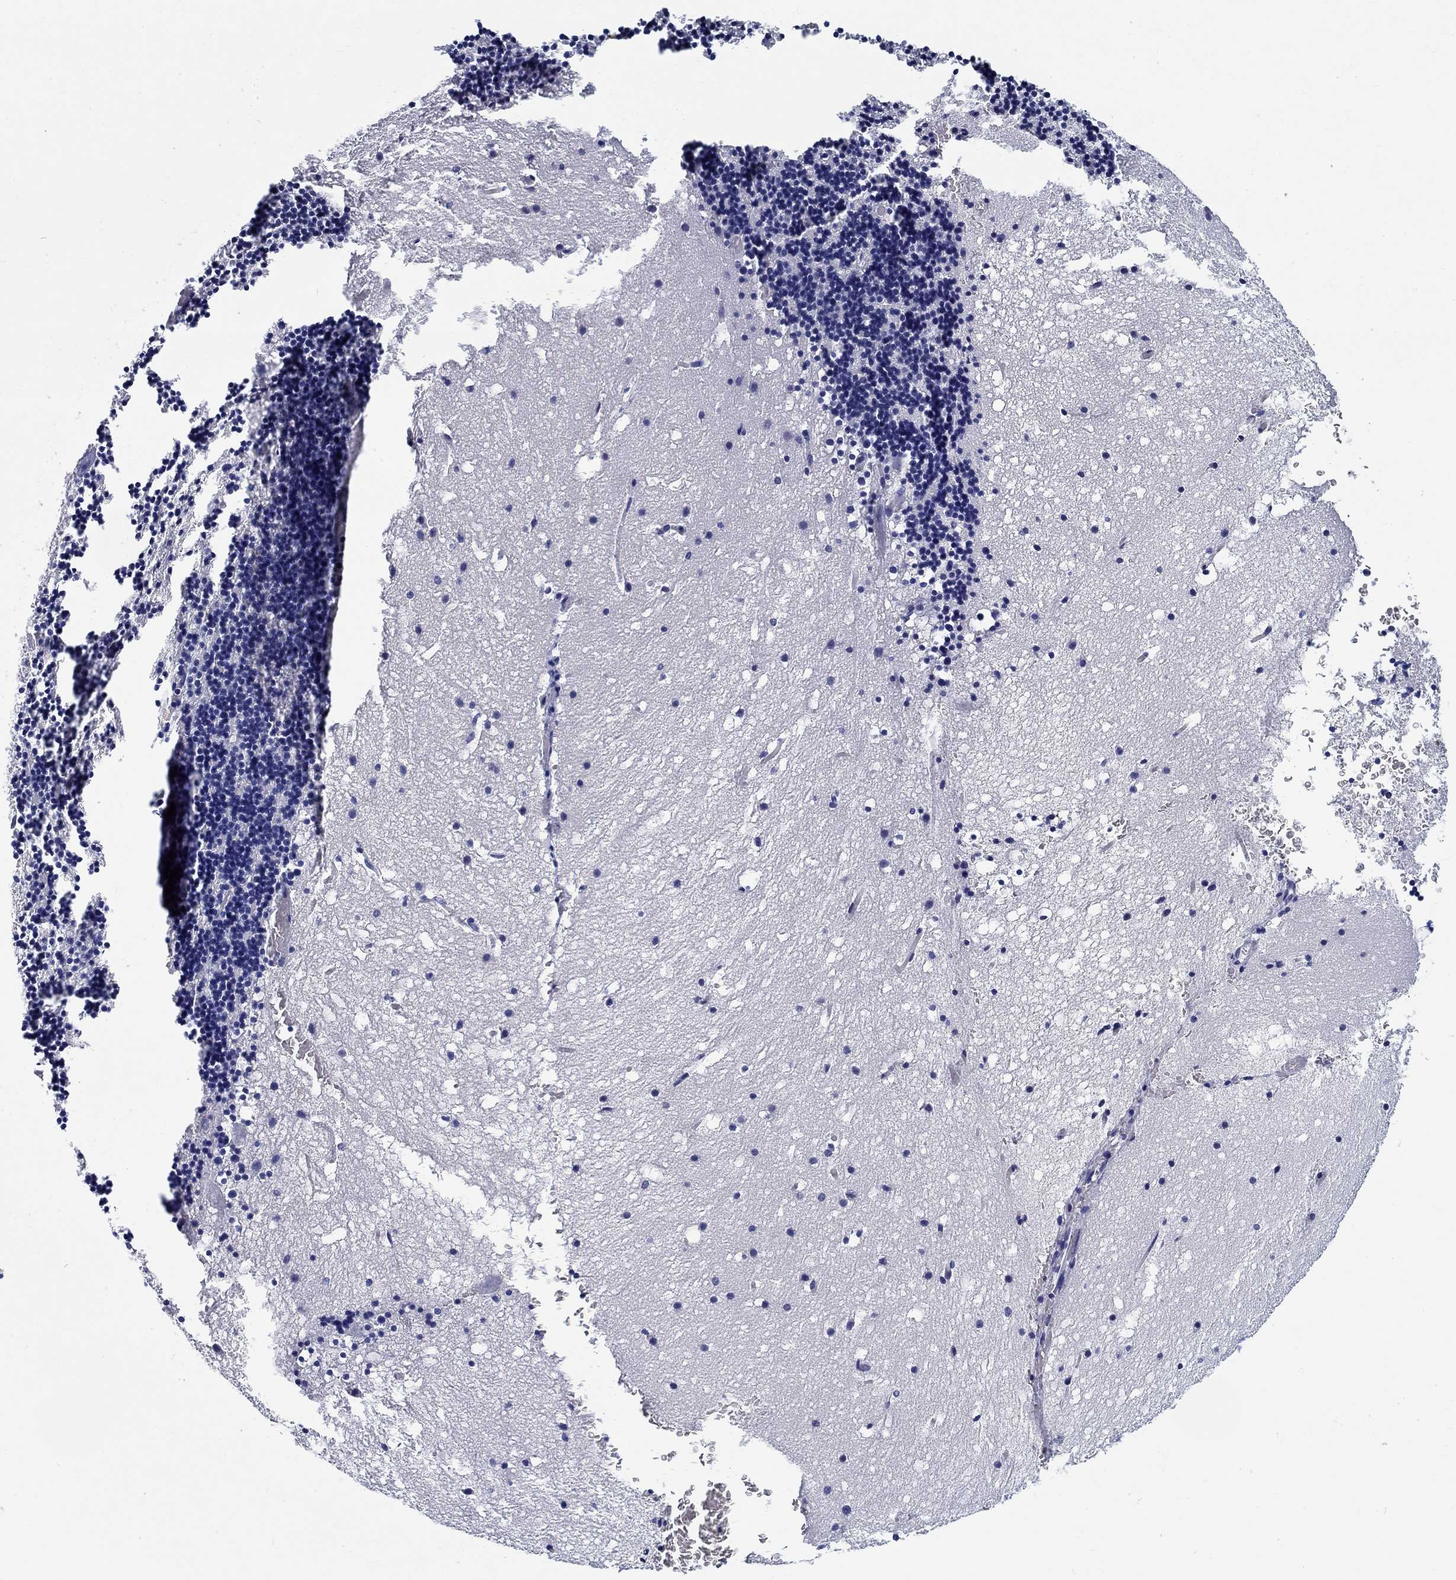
{"staining": {"intensity": "negative", "quantity": "none", "location": "none"}, "tissue": "cerebellum", "cell_type": "Cells in granular layer", "image_type": "normal", "snomed": [{"axis": "morphology", "description": "Normal tissue, NOS"}, {"axis": "topography", "description": "Cerebellum"}], "caption": "Photomicrograph shows no protein expression in cells in granular layer of normal cerebellum.", "gene": "ANKS1B", "patient": {"sex": "male", "age": 37}}